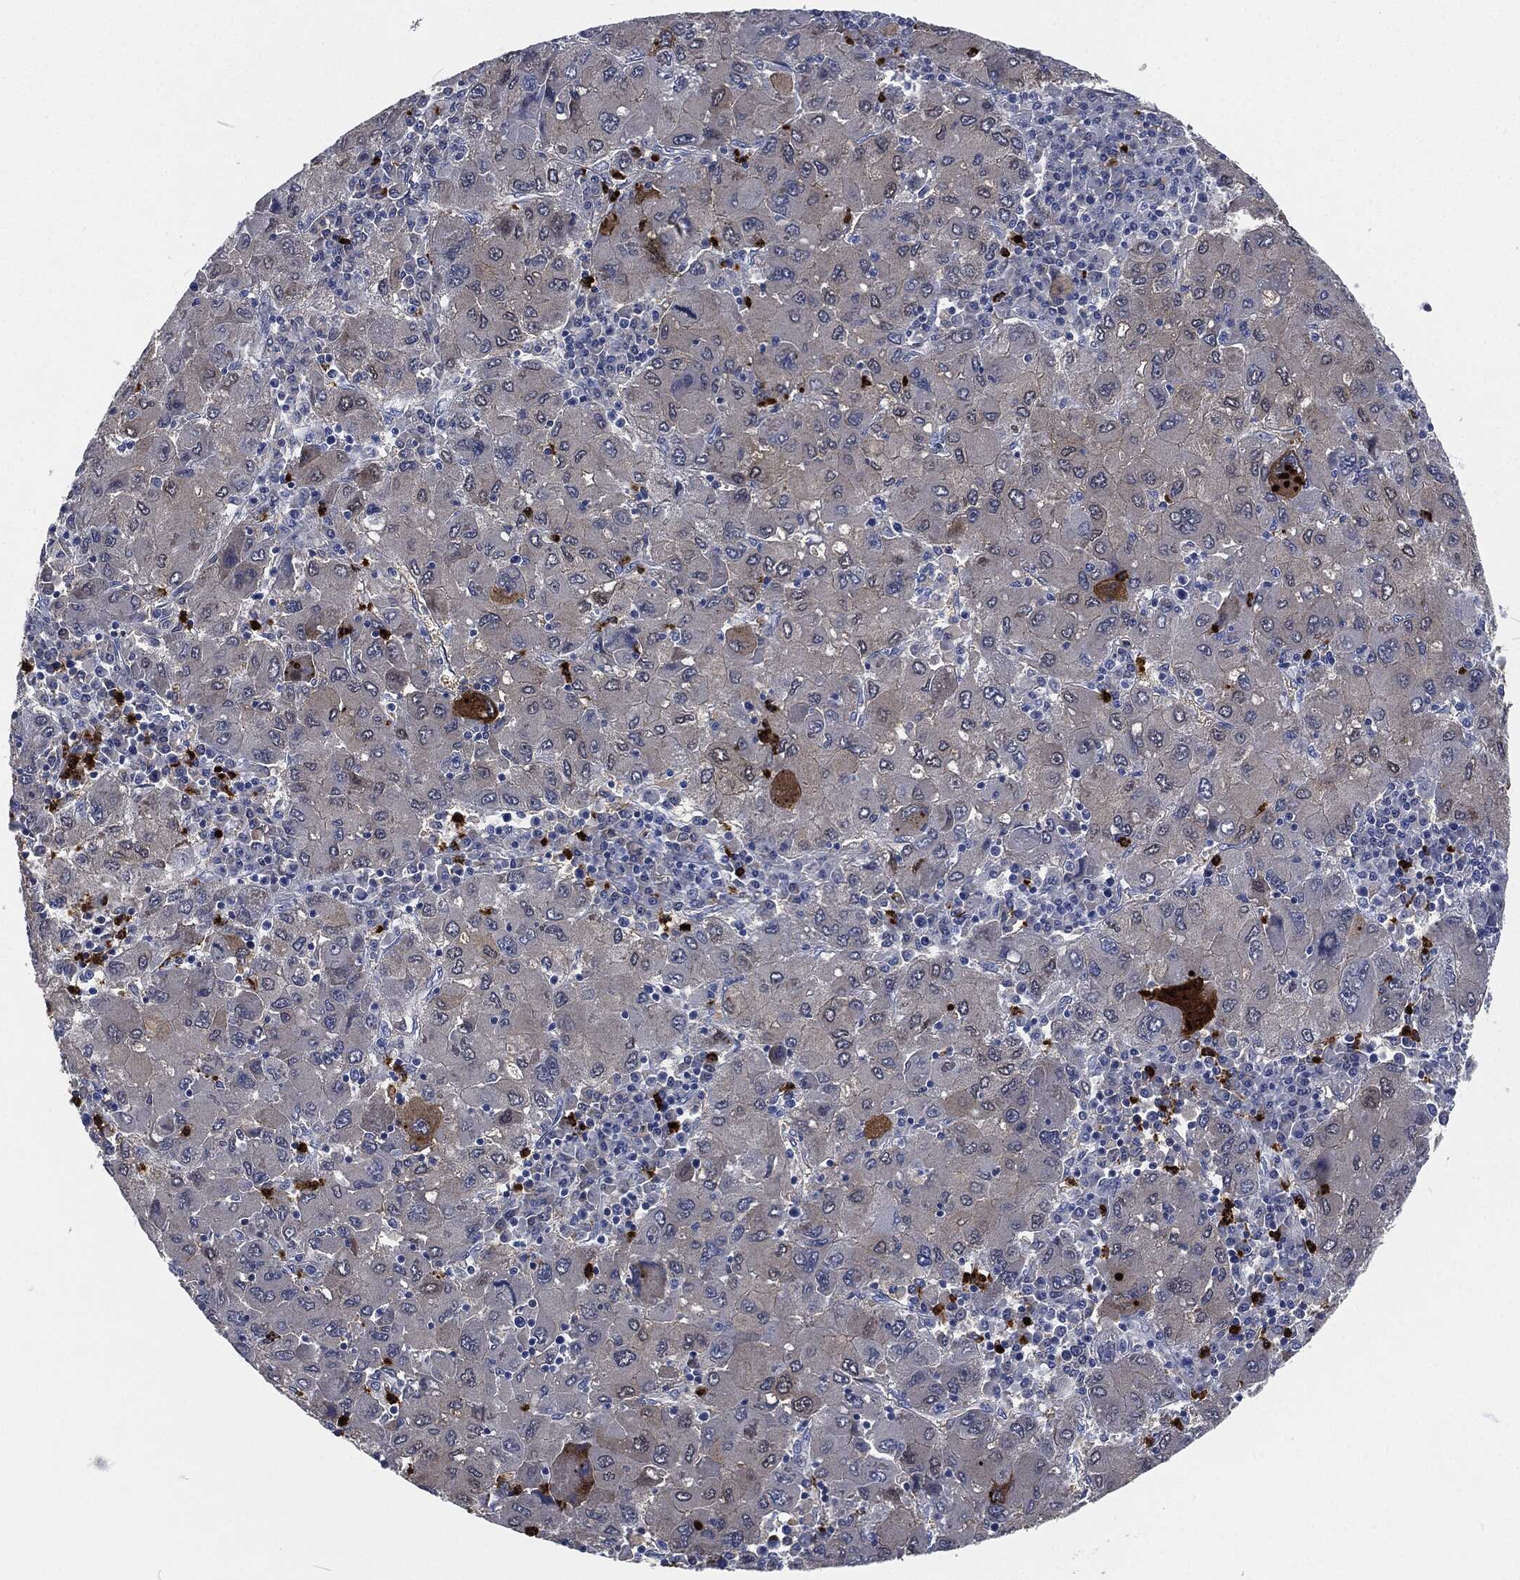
{"staining": {"intensity": "negative", "quantity": "none", "location": "none"}, "tissue": "liver cancer", "cell_type": "Tumor cells", "image_type": "cancer", "snomed": [{"axis": "morphology", "description": "Carcinoma, Hepatocellular, NOS"}, {"axis": "topography", "description": "Liver"}], "caption": "Protein analysis of liver cancer shows no significant positivity in tumor cells.", "gene": "MPO", "patient": {"sex": "male", "age": 75}}